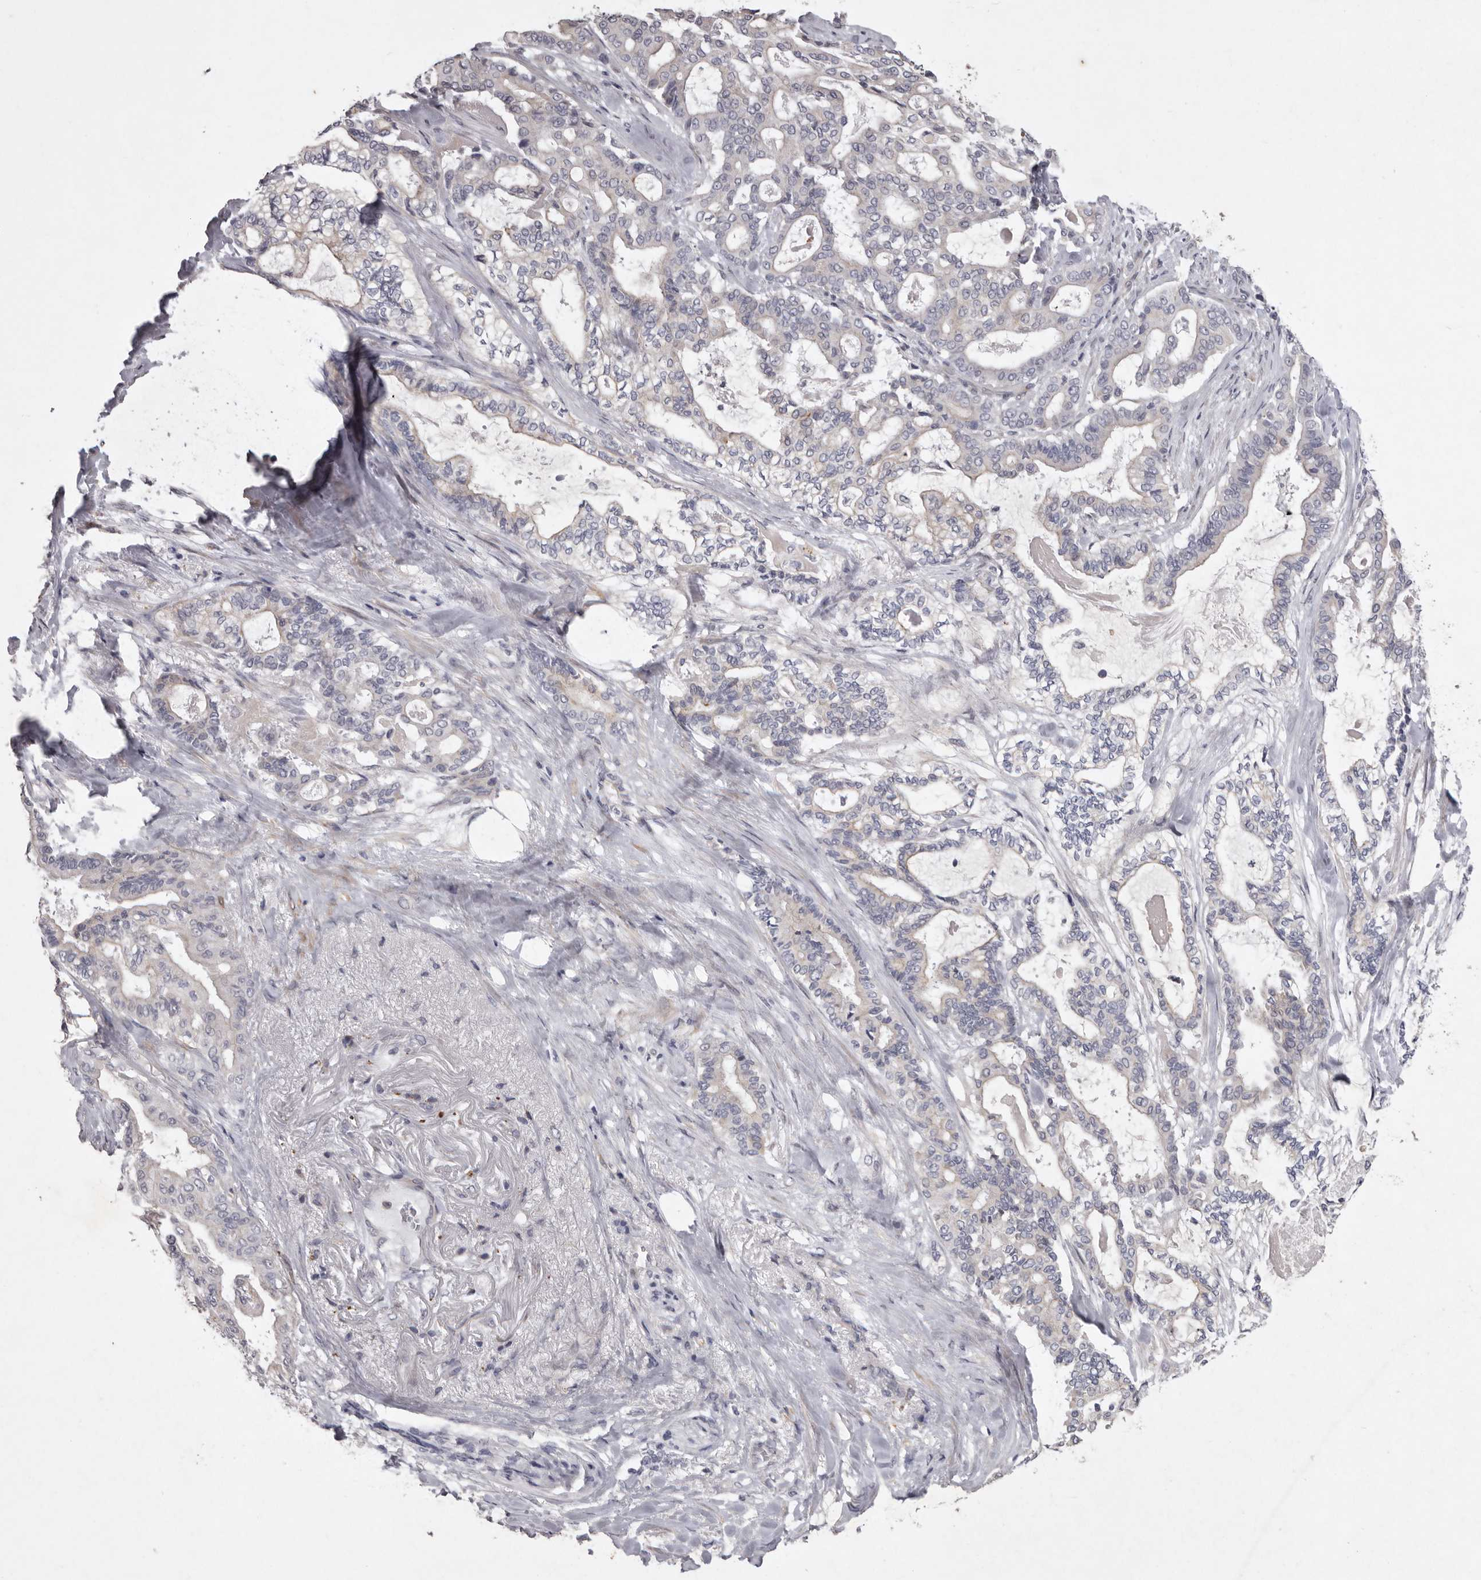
{"staining": {"intensity": "weak", "quantity": "<25%", "location": "cytoplasmic/membranous"}, "tissue": "pancreatic cancer", "cell_type": "Tumor cells", "image_type": "cancer", "snomed": [{"axis": "morphology", "description": "Adenocarcinoma, NOS"}, {"axis": "topography", "description": "Pancreas"}], "caption": "Tumor cells show no significant protein staining in pancreatic cancer (adenocarcinoma).", "gene": "NKAIN4", "patient": {"sex": "male", "age": 63}}